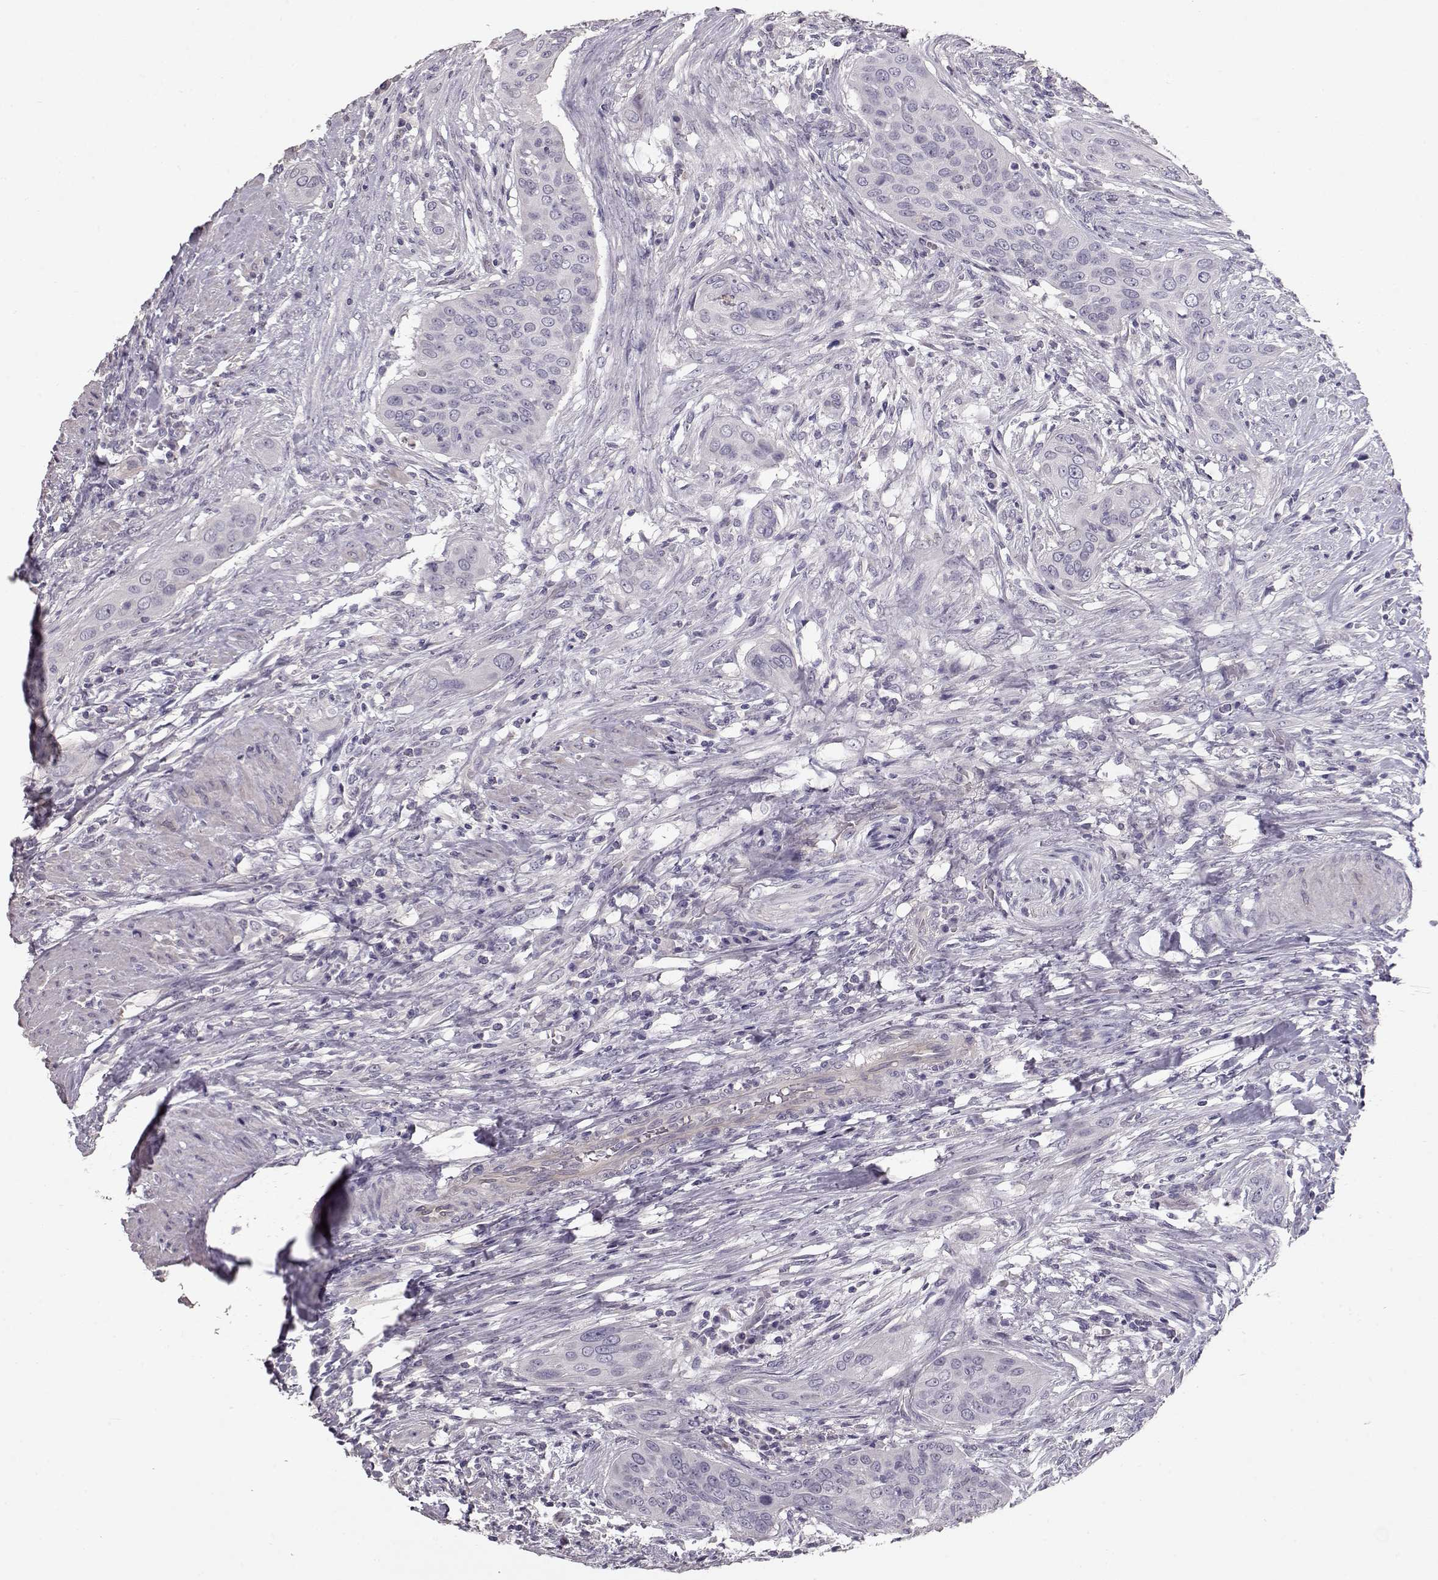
{"staining": {"intensity": "negative", "quantity": "none", "location": "none"}, "tissue": "urothelial cancer", "cell_type": "Tumor cells", "image_type": "cancer", "snomed": [{"axis": "morphology", "description": "Urothelial carcinoma, High grade"}, {"axis": "topography", "description": "Urinary bladder"}], "caption": "An immunohistochemistry (IHC) histopathology image of urothelial cancer is shown. There is no staining in tumor cells of urothelial cancer. (Brightfield microscopy of DAB IHC at high magnification).", "gene": "SLC18A1", "patient": {"sex": "male", "age": 82}}